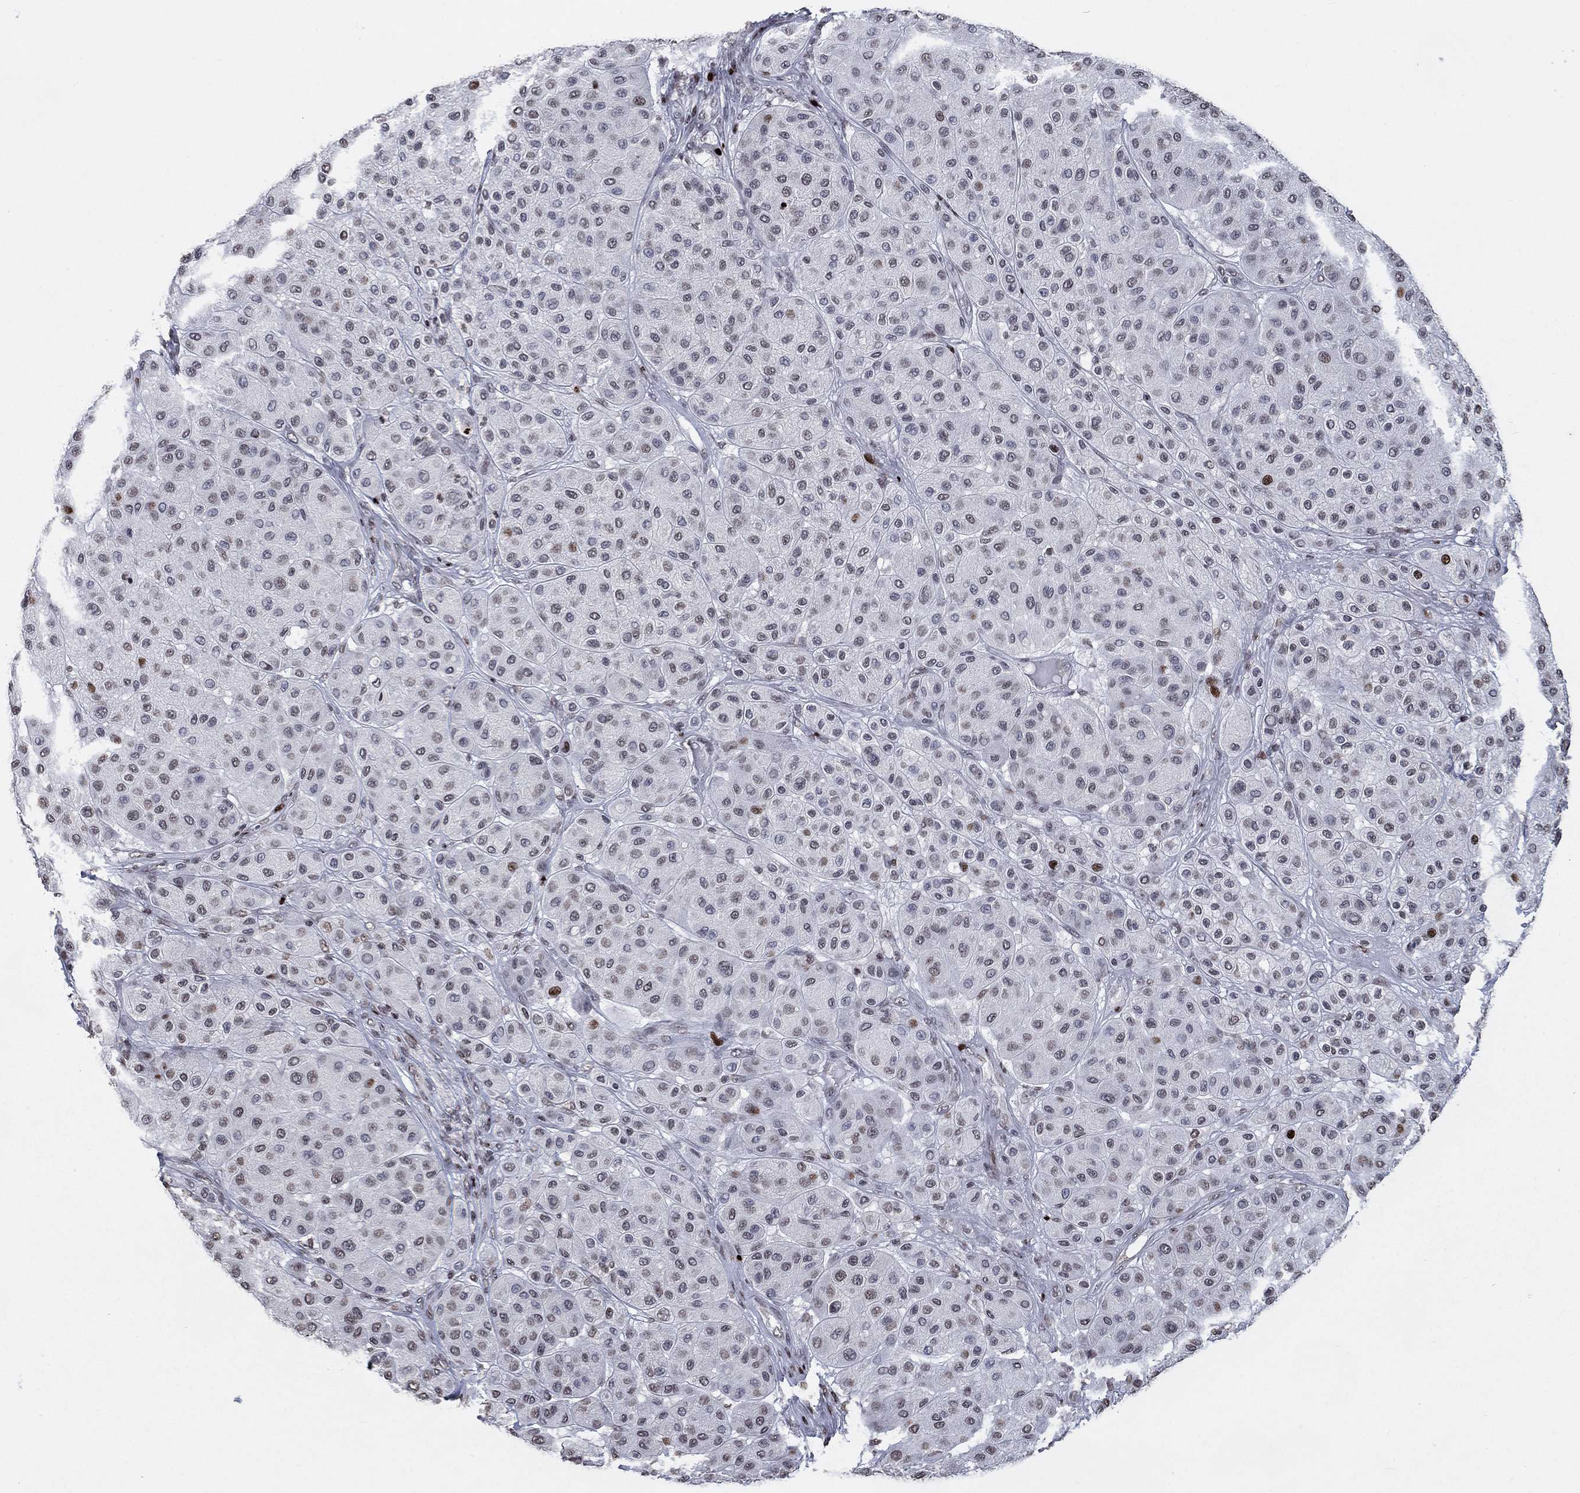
{"staining": {"intensity": "moderate", "quantity": "<25%", "location": "nuclear"}, "tissue": "melanoma", "cell_type": "Tumor cells", "image_type": "cancer", "snomed": [{"axis": "morphology", "description": "Malignant melanoma, Metastatic site"}, {"axis": "topography", "description": "Smooth muscle"}], "caption": "Melanoma stained with a protein marker demonstrates moderate staining in tumor cells.", "gene": "SRSF3", "patient": {"sex": "male", "age": 41}}